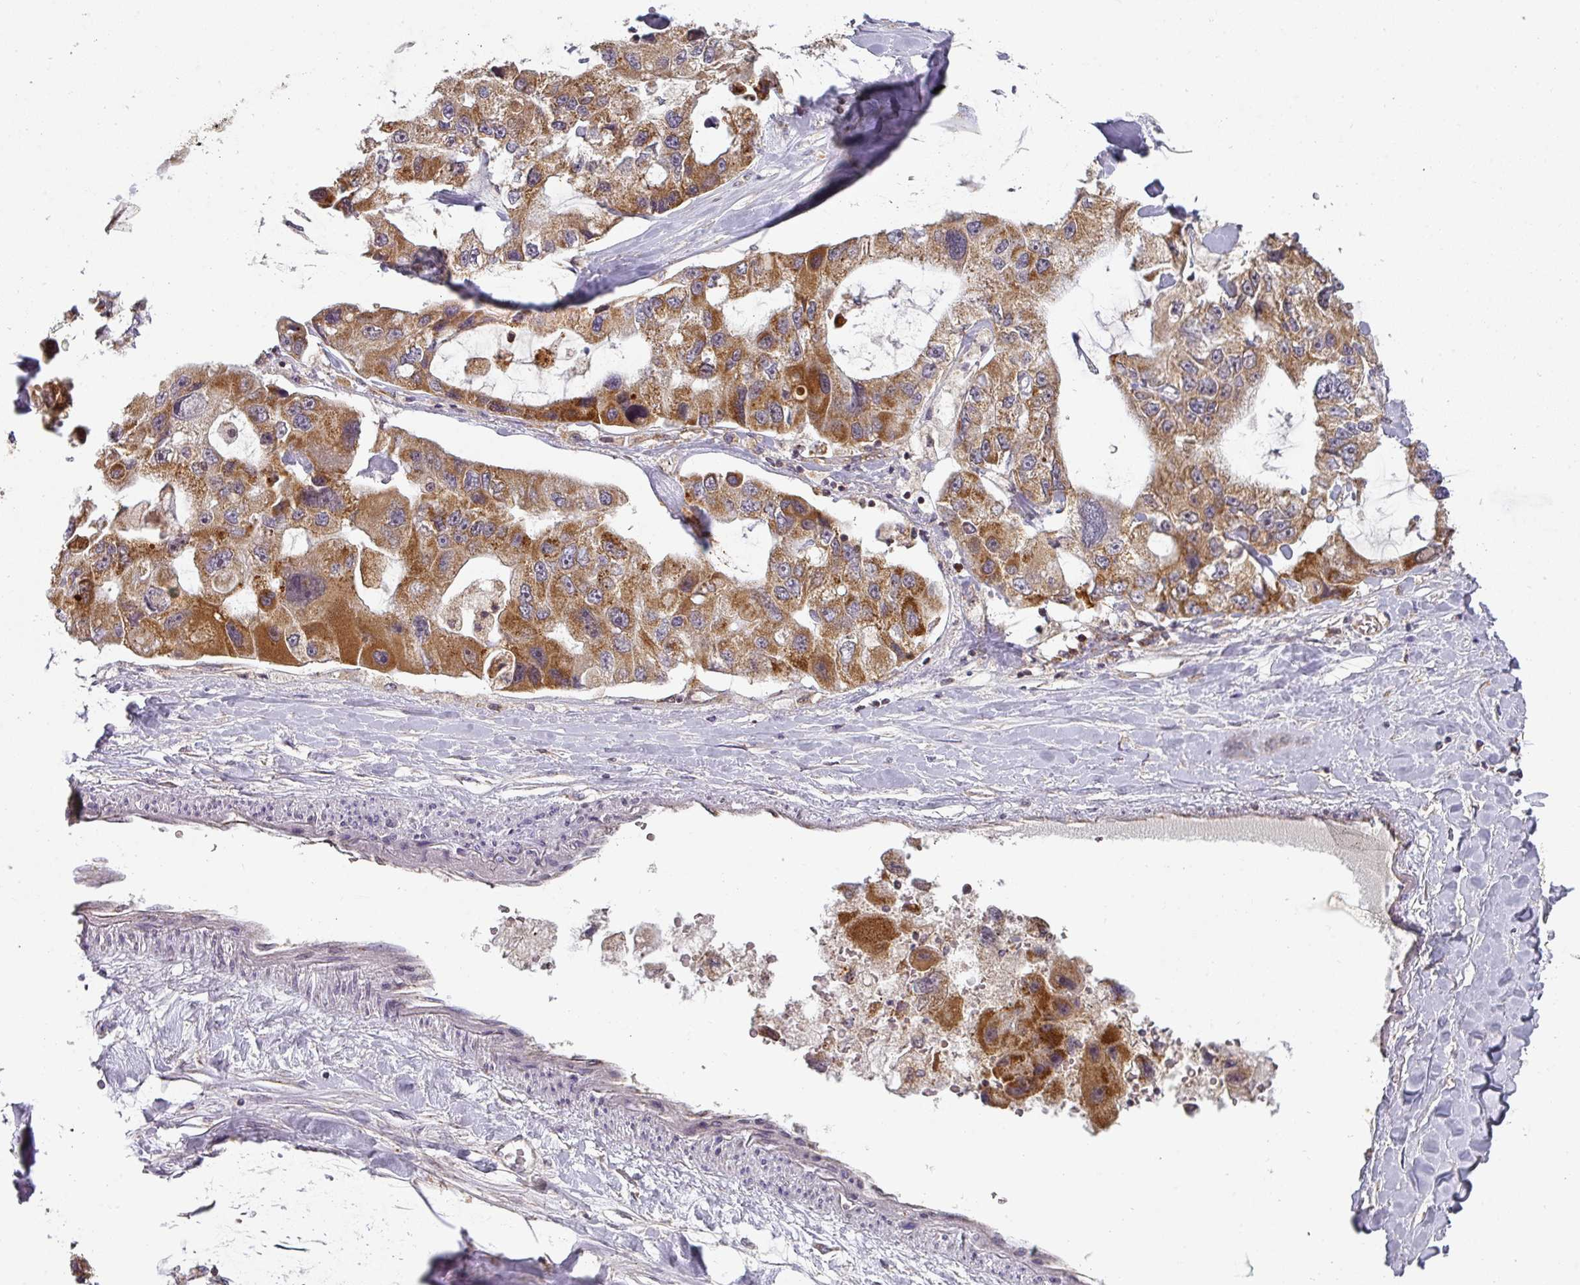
{"staining": {"intensity": "strong", "quantity": ">75%", "location": "cytoplasmic/membranous"}, "tissue": "lung cancer", "cell_type": "Tumor cells", "image_type": "cancer", "snomed": [{"axis": "morphology", "description": "Adenocarcinoma, NOS"}, {"axis": "topography", "description": "Lung"}], "caption": "Tumor cells display high levels of strong cytoplasmic/membranous staining in approximately >75% of cells in human adenocarcinoma (lung). (Stains: DAB in brown, nuclei in blue, Microscopy: brightfield microscopy at high magnification).", "gene": "MRPS16", "patient": {"sex": "female", "age": 54}}